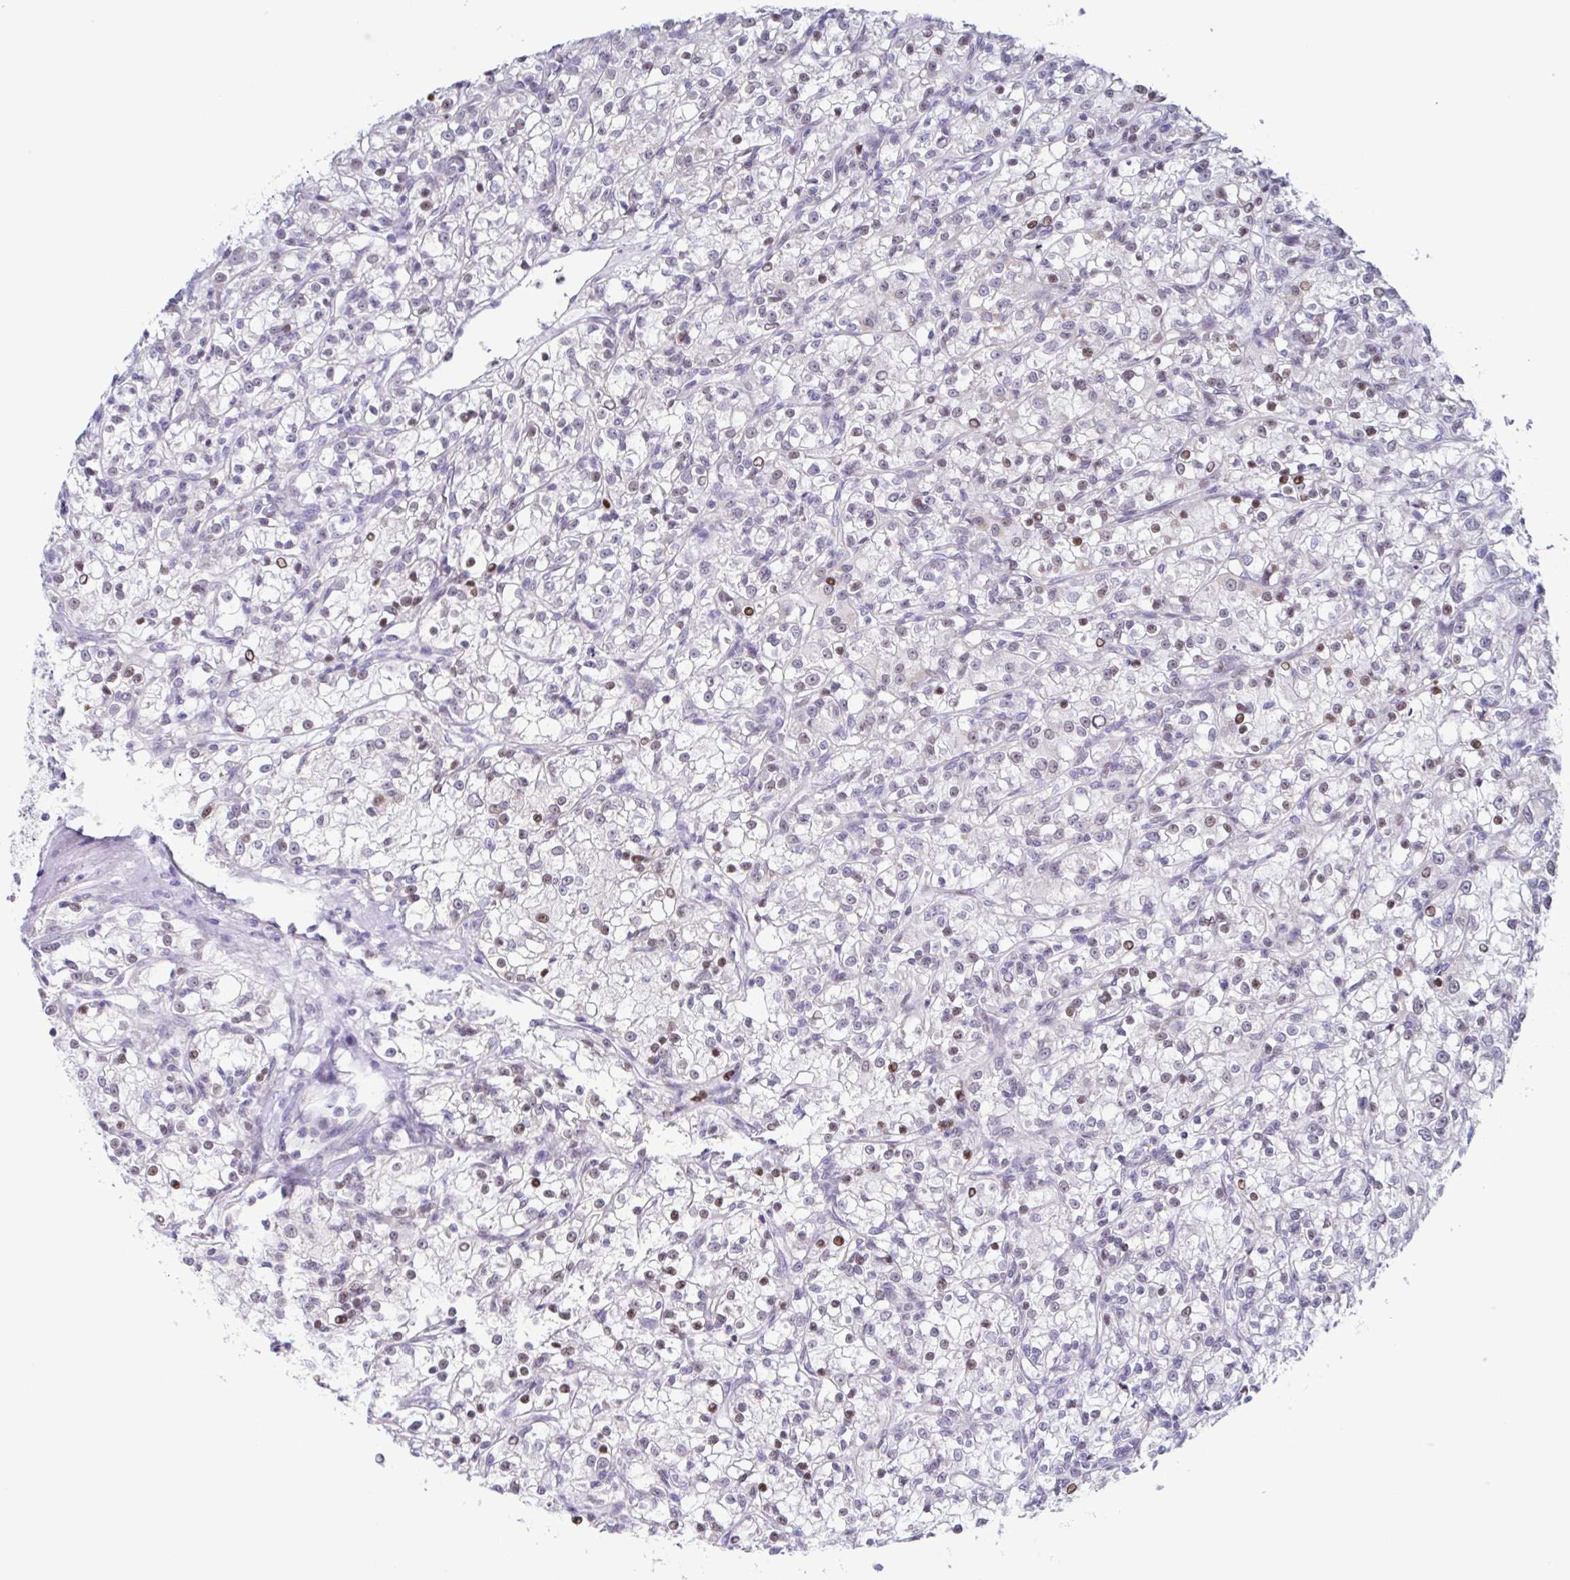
{"staining": {"intensity": "negative", "quantity": "none", "location": "none"}, "tissue": "renal cancer", "cell_type": "Tumor cells", "image_type": "cancer", "snomed": [{"axis": "morphology", "description": "Adenocarcinoma, NOS"}, {"axis": "topography", "description": "Kidney"}], "caption": "High magnification brightfield microscopy of renal cancer stained with DAB (3,3'-diaminobenzidine) (brown) and counterstained with hematoxylin (blue): tumor cells show no significant positivity. (DAB IHC visualized using brightfield microscopy, high magnification).", "gene": "PBOV1", "patient": {"sex": "female", "age": 59}}